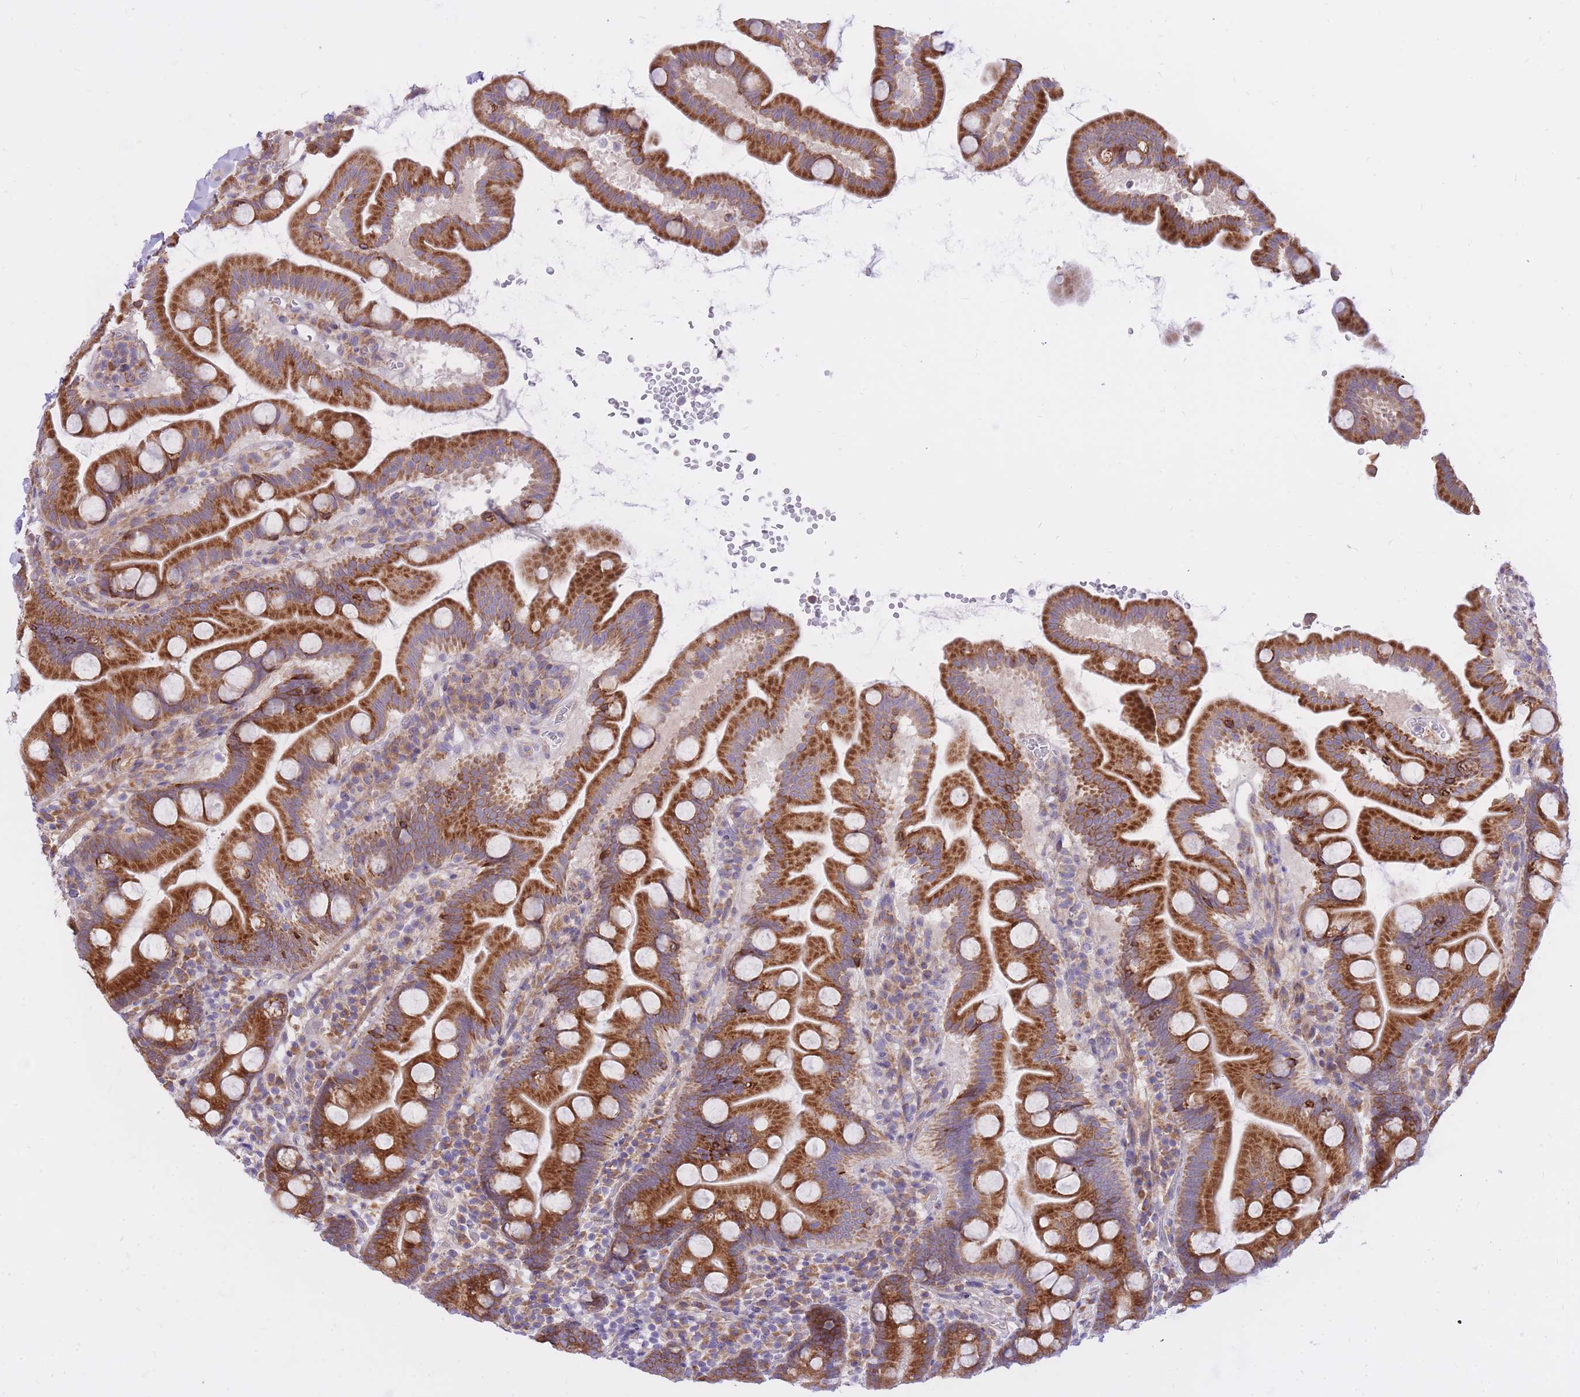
{"staining": {"intensity": "strong", "quantity": ">75%", "location": "cytoplasmic/membranous"}, "tissue": "small intestine", "cell_type": "Glandular cells", "image_type": "normal", "snomed": [{"axis": "morphology", "description": "Normal tissue, NOS"}, {"axis": "topography", "description": "Small intestine"}], "caption": "Brown immunohistochemical staining in unremarkable small intestine exhibits strong cytoplasmic/membranous expression in about >75% of glandular cells.", "gene": "GBP7", "patient": {"sex": "female", "age": 68}}